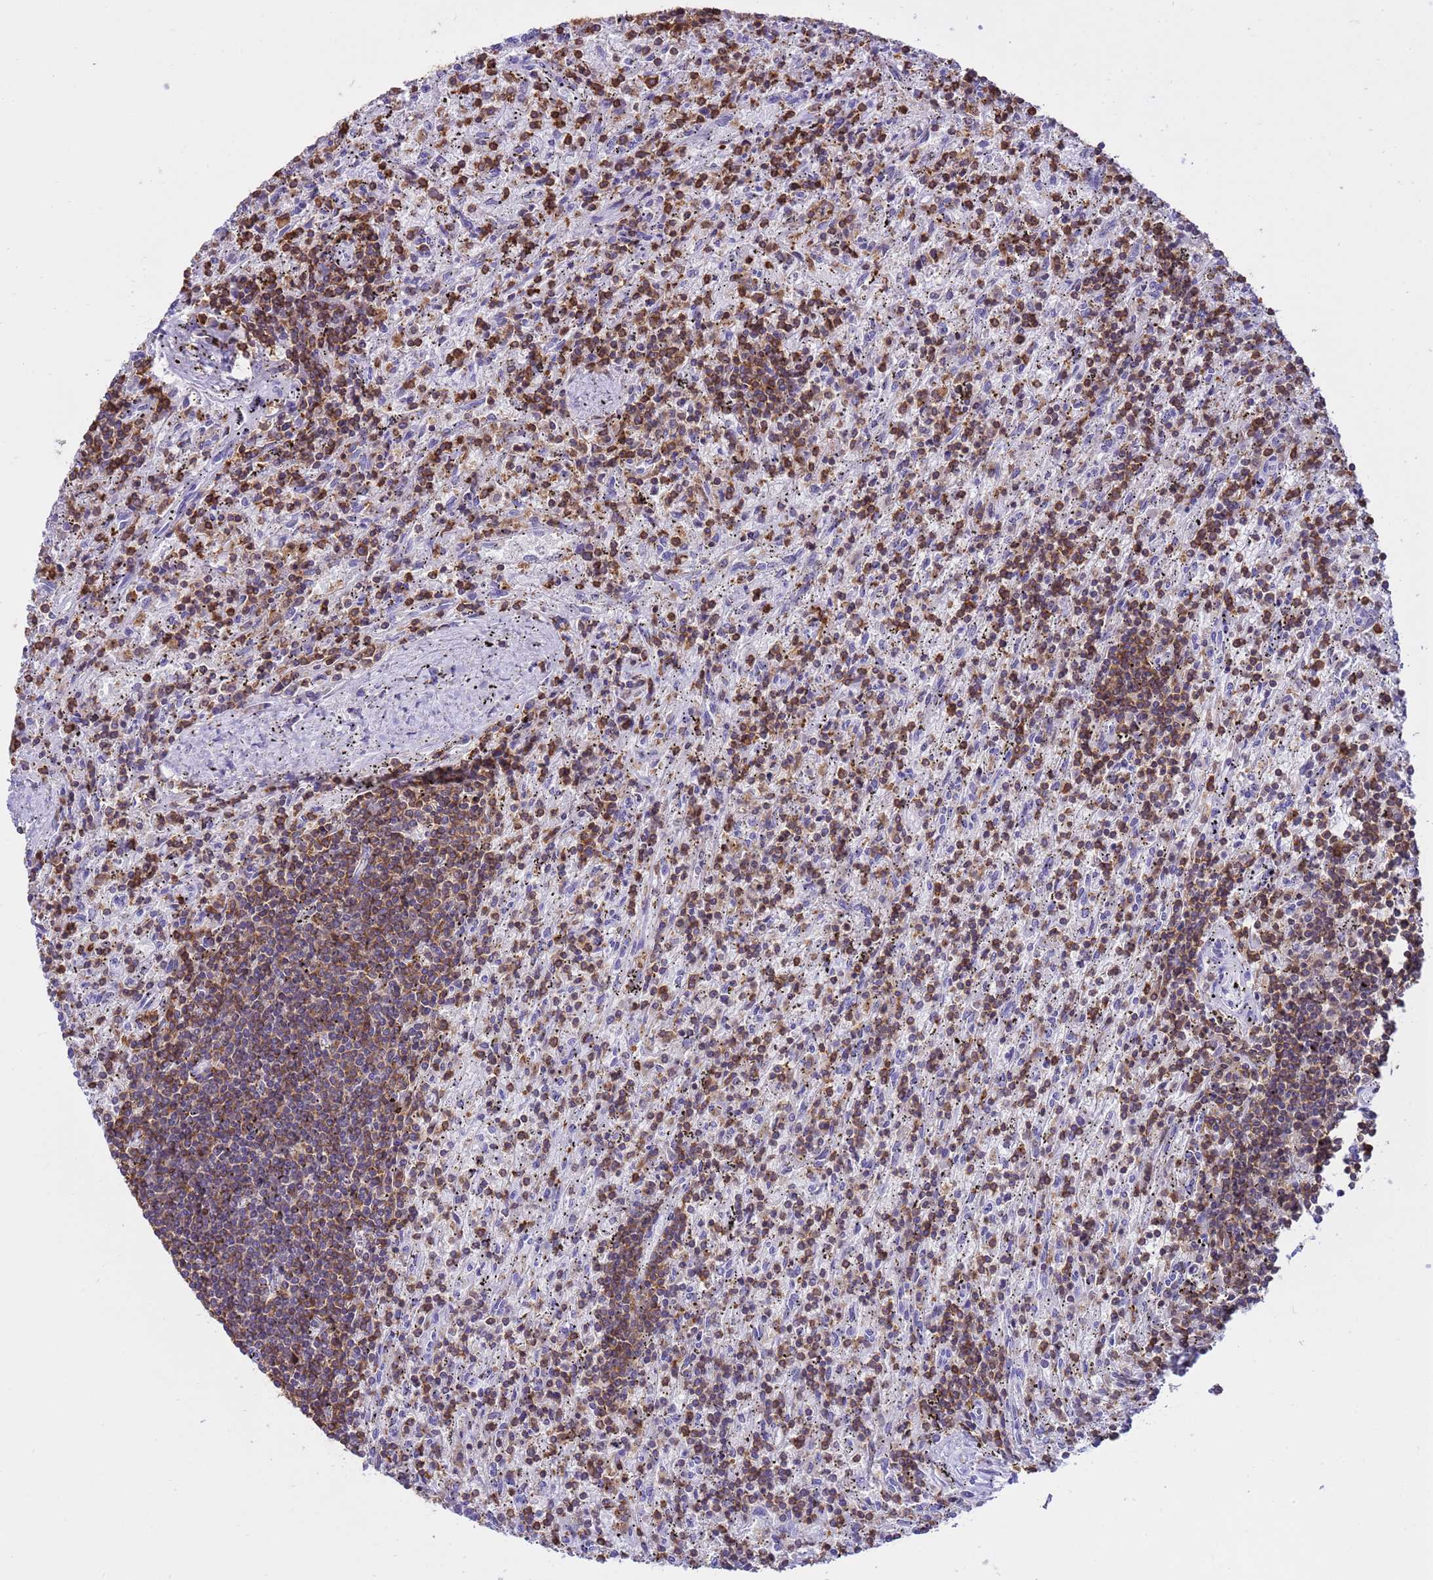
{"staining": {"intensity": "moderate", "quantity": "25%-75%", "location": "cytoplasmic/membranous"}, "tissue": "lymphoma", "cell_type": "Tumor cells", "image_type": "cancer", "snomed": [{"axis": "morphology", "description": "Malignant lymphoma, non-Hodgkin's type, Low grade"}, {"axis": "topography", "description": "Spleen"}], "caption": "Human low-grade malignant lymphoma, non-Hodgkin's type stained with a brown dye demonstrates moderate cytoplasmic/membranous positive positivity in about 25%-75% of tumor cells.", "gene": "IRF5", "patient": {"sex": "male", "age": 76}}